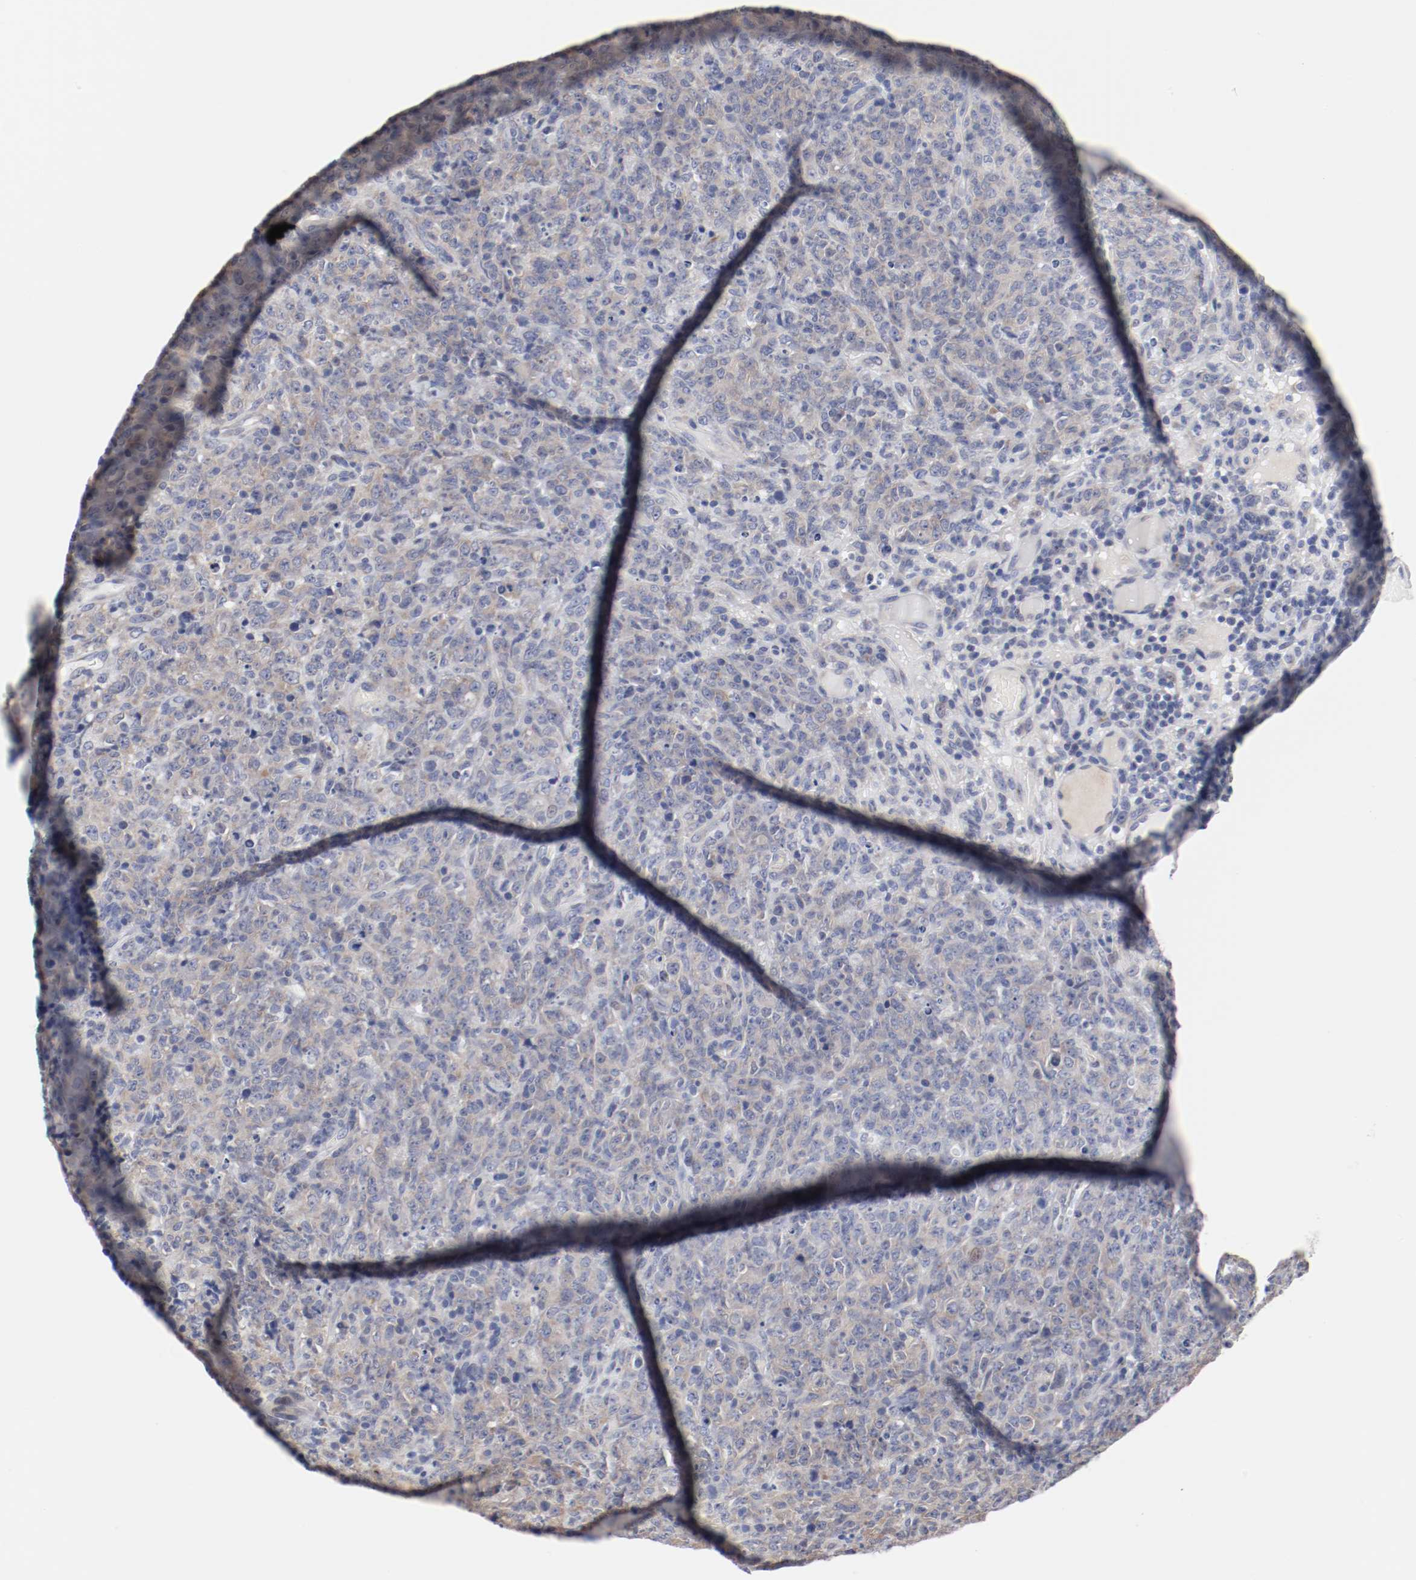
{"staining": {"intensity": "weak", "quantity": "25%-75%", "location": "cytoplasmic/membranous"}, "tissue": "lymphoma", "cell_type": "Tumor cells", "image_type": "cancer", "snomed": [{"axis": "morphology", "description": "Malignant lymphoma, non-Hodgkin's type, High grade"}, {"axis": "topography", "description": "Tonsil"}], "caption": "Immunohistochemistry of human malignant lymphoma, non-Hodgkin's type (high-grade) reveals low levels of weak cytoplasmic/membranous expression in approximately 25%-75% of tumor cells. (DAB (3,3'-diaminobenzidine) IHC with brightfield microscopy, high magnification).", "gene": "GPR143", "patient": {"sex": "female", "age": 36}}